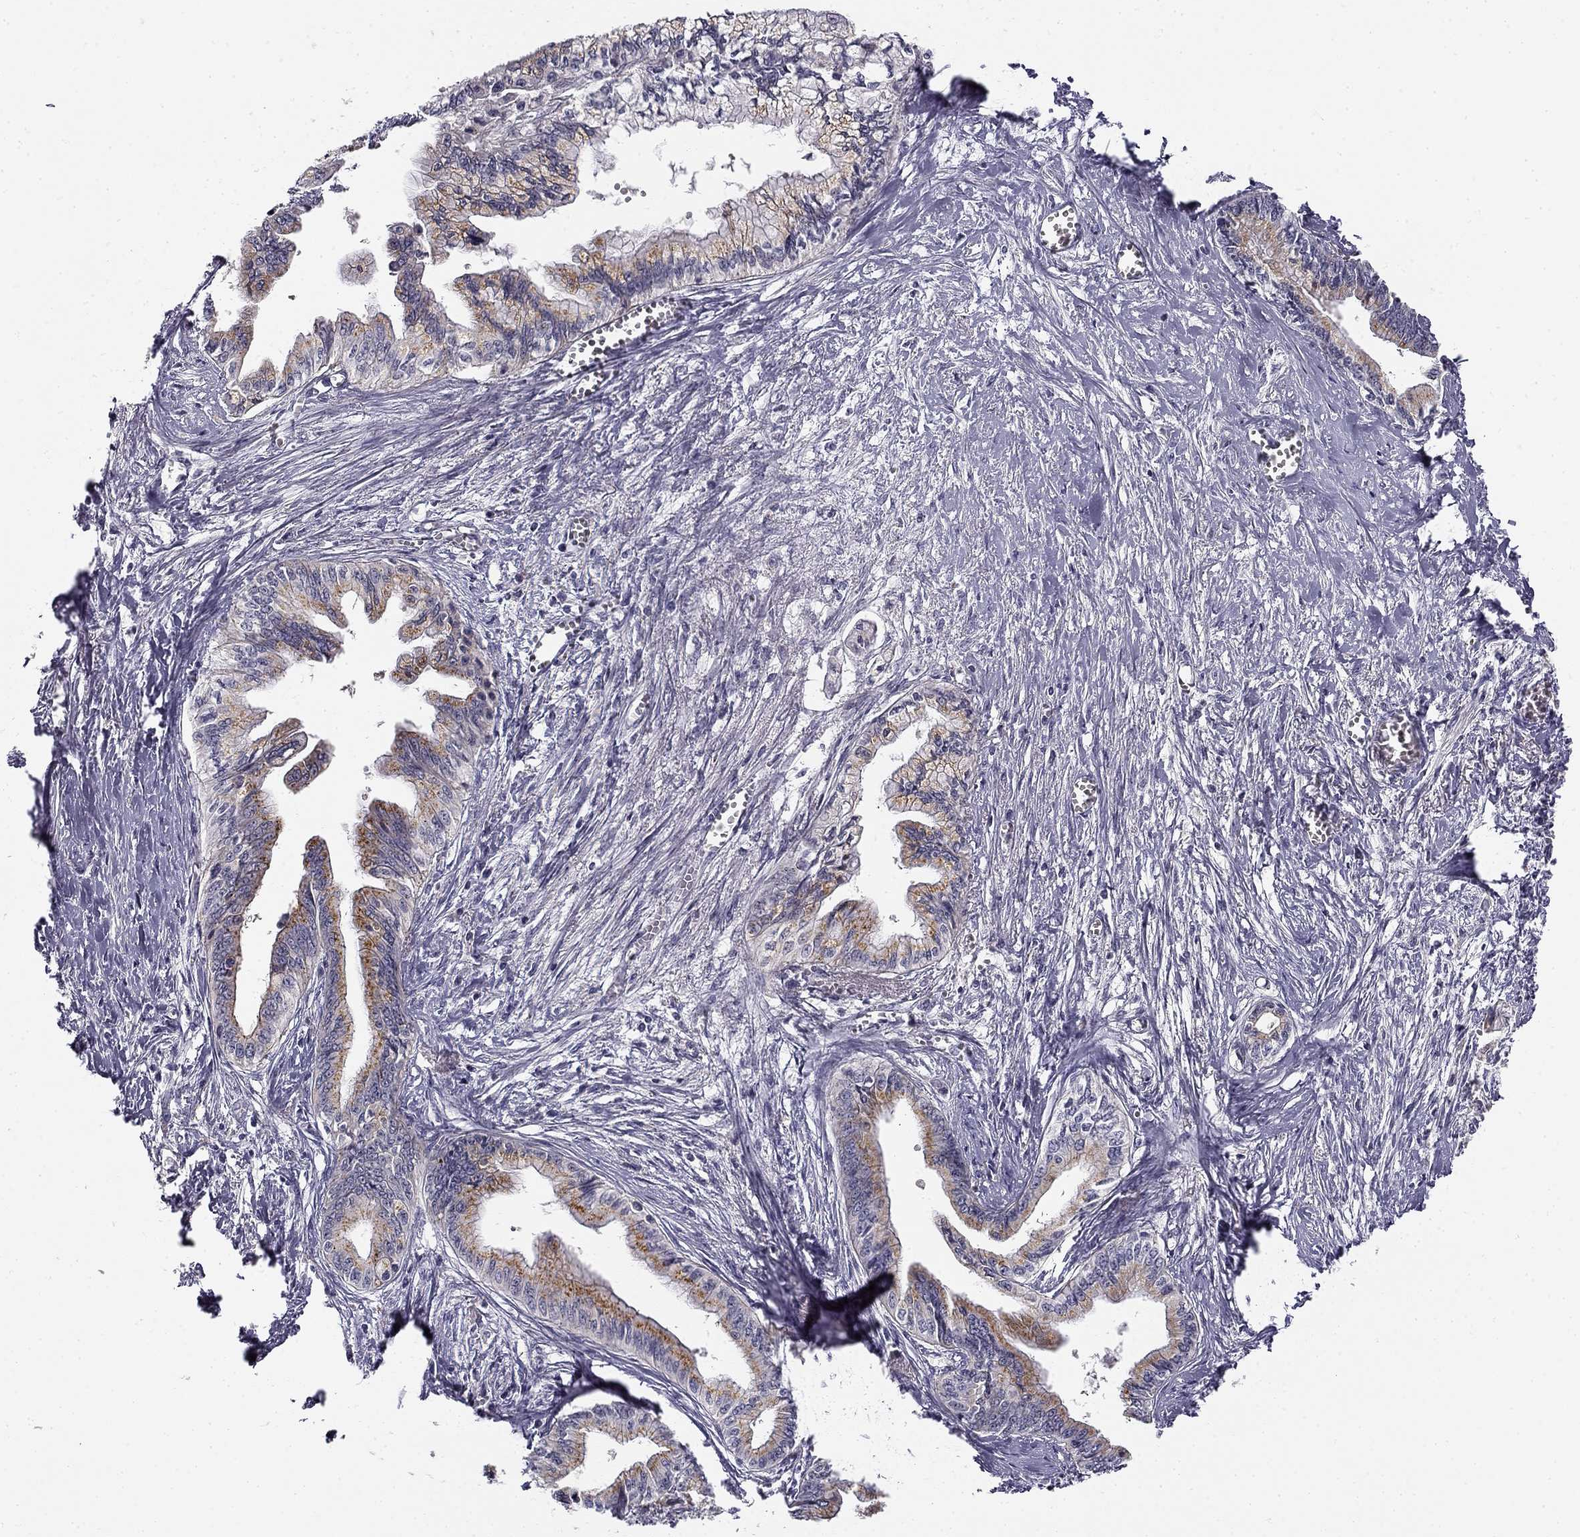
{"staining": {"intensity": "strong", "quantity": "<25%", "location": "cytoplasmic/membranous"}, "tissue": "pancreatic cancer", "cell_type": "Tumor cells", "image_type": "cancer", "snomed": [{"axis": "morphology", "description": "Adenocarcinoma, NOS"}, {"axis": "topography", "description": "Pancreas"}], "caption": "The image displays staining of pancreatic cancer (adenocarcinoma), revealing strong cytoplasmic/membranous protein staining (brown color) within tumor cells. (Brightfield microscopy of DAB IHC at high magnification).", "gene": "CNR1", "patient": {"sex": "female", "age": 61}}